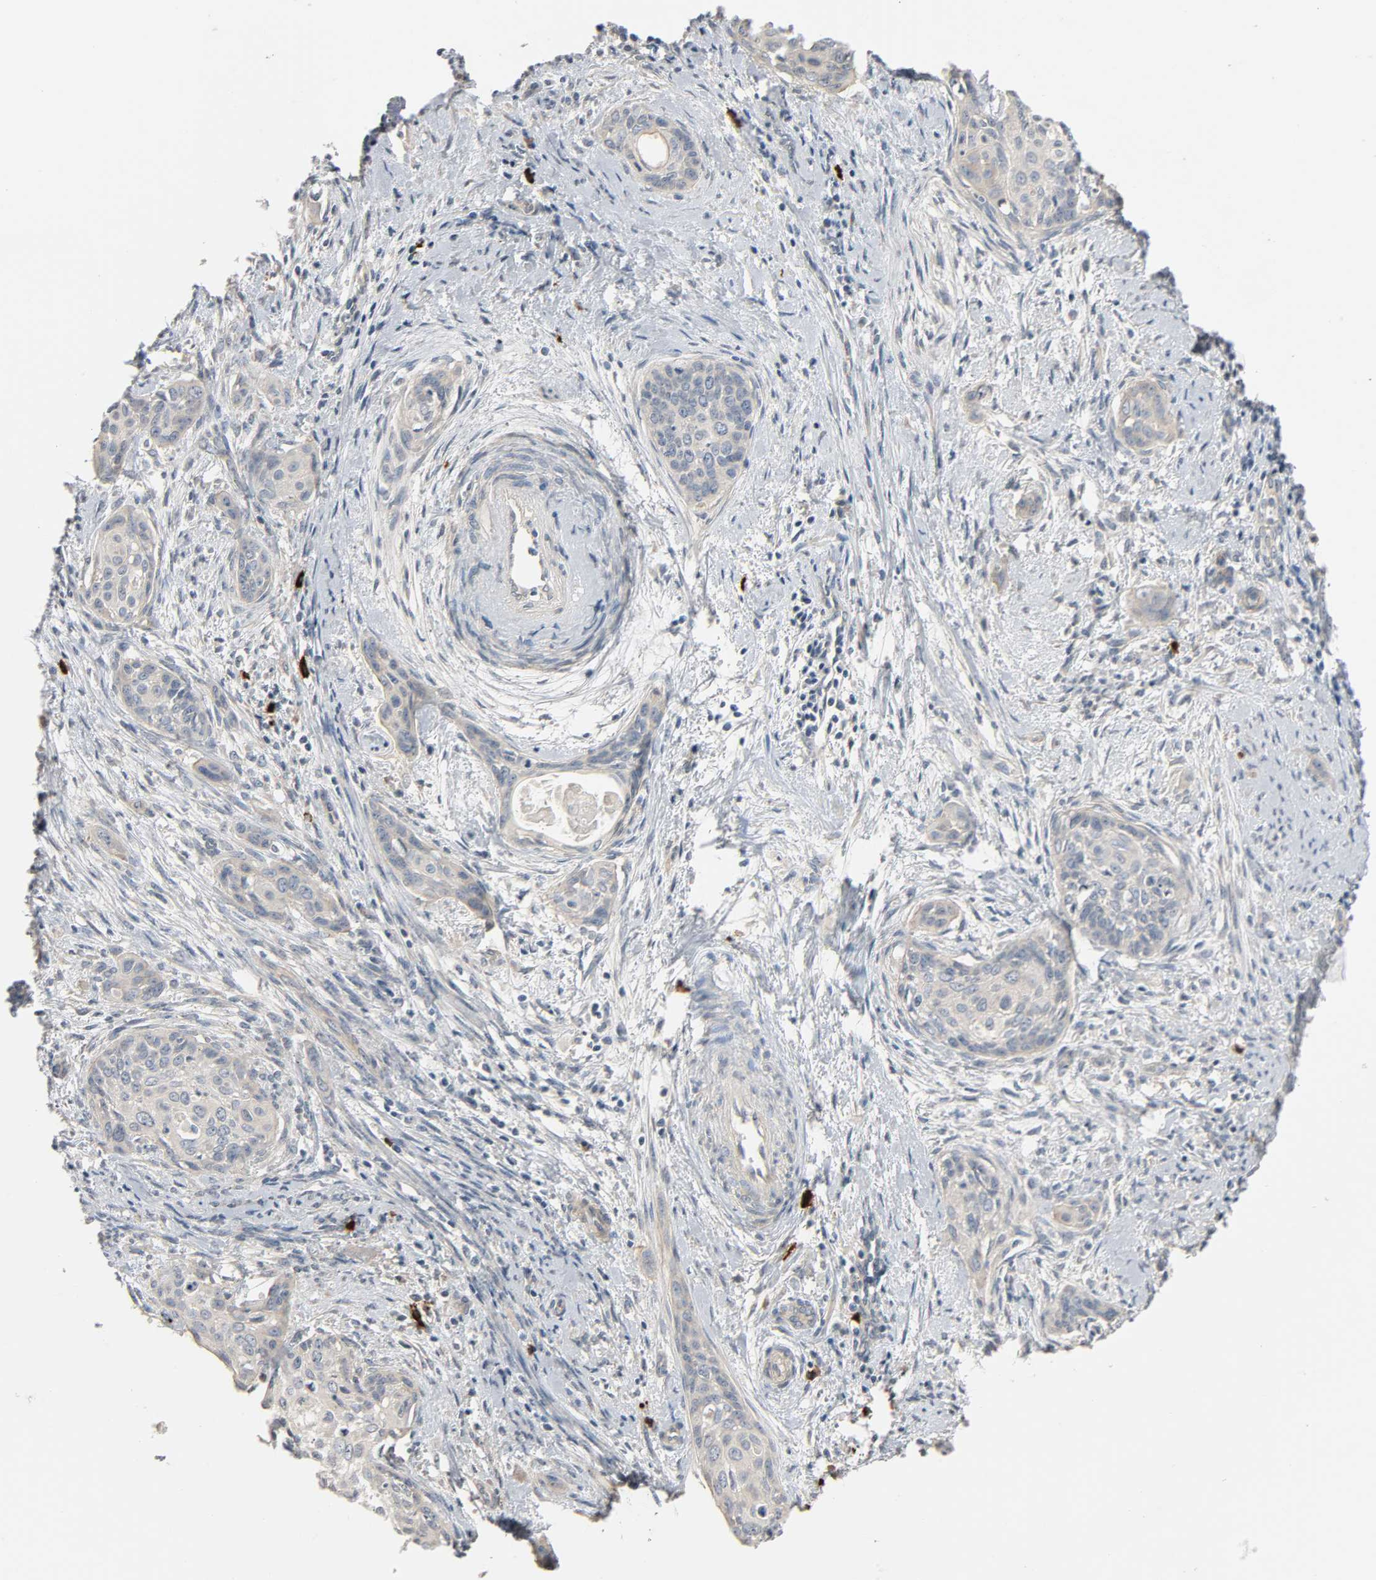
{"staining": {"intensity": "weak", "quantity": ">75%", "location": "cytoplasmic/membranous"}, "tissue": "cervical cancer", "cell_type": "Tumor cells", "image_type": "cancer", "snomed": [{"axis": "morphology", "description": "Squamous cell carcinoma, NOS"}, {"axis": "topography", "description": "Cervix"}], "caption": "A brown stain labels weak cytoplasmic/membranous positivity of a protein in human cervical cancer (squamous cell carcinoma) tumor cells. Immunohistochemistry (ihc) stains the protein of interest in brown and the nuclei are stained blue.", "gene": "LIMCH1", "patient": {"sex": "female", "age": 33}}